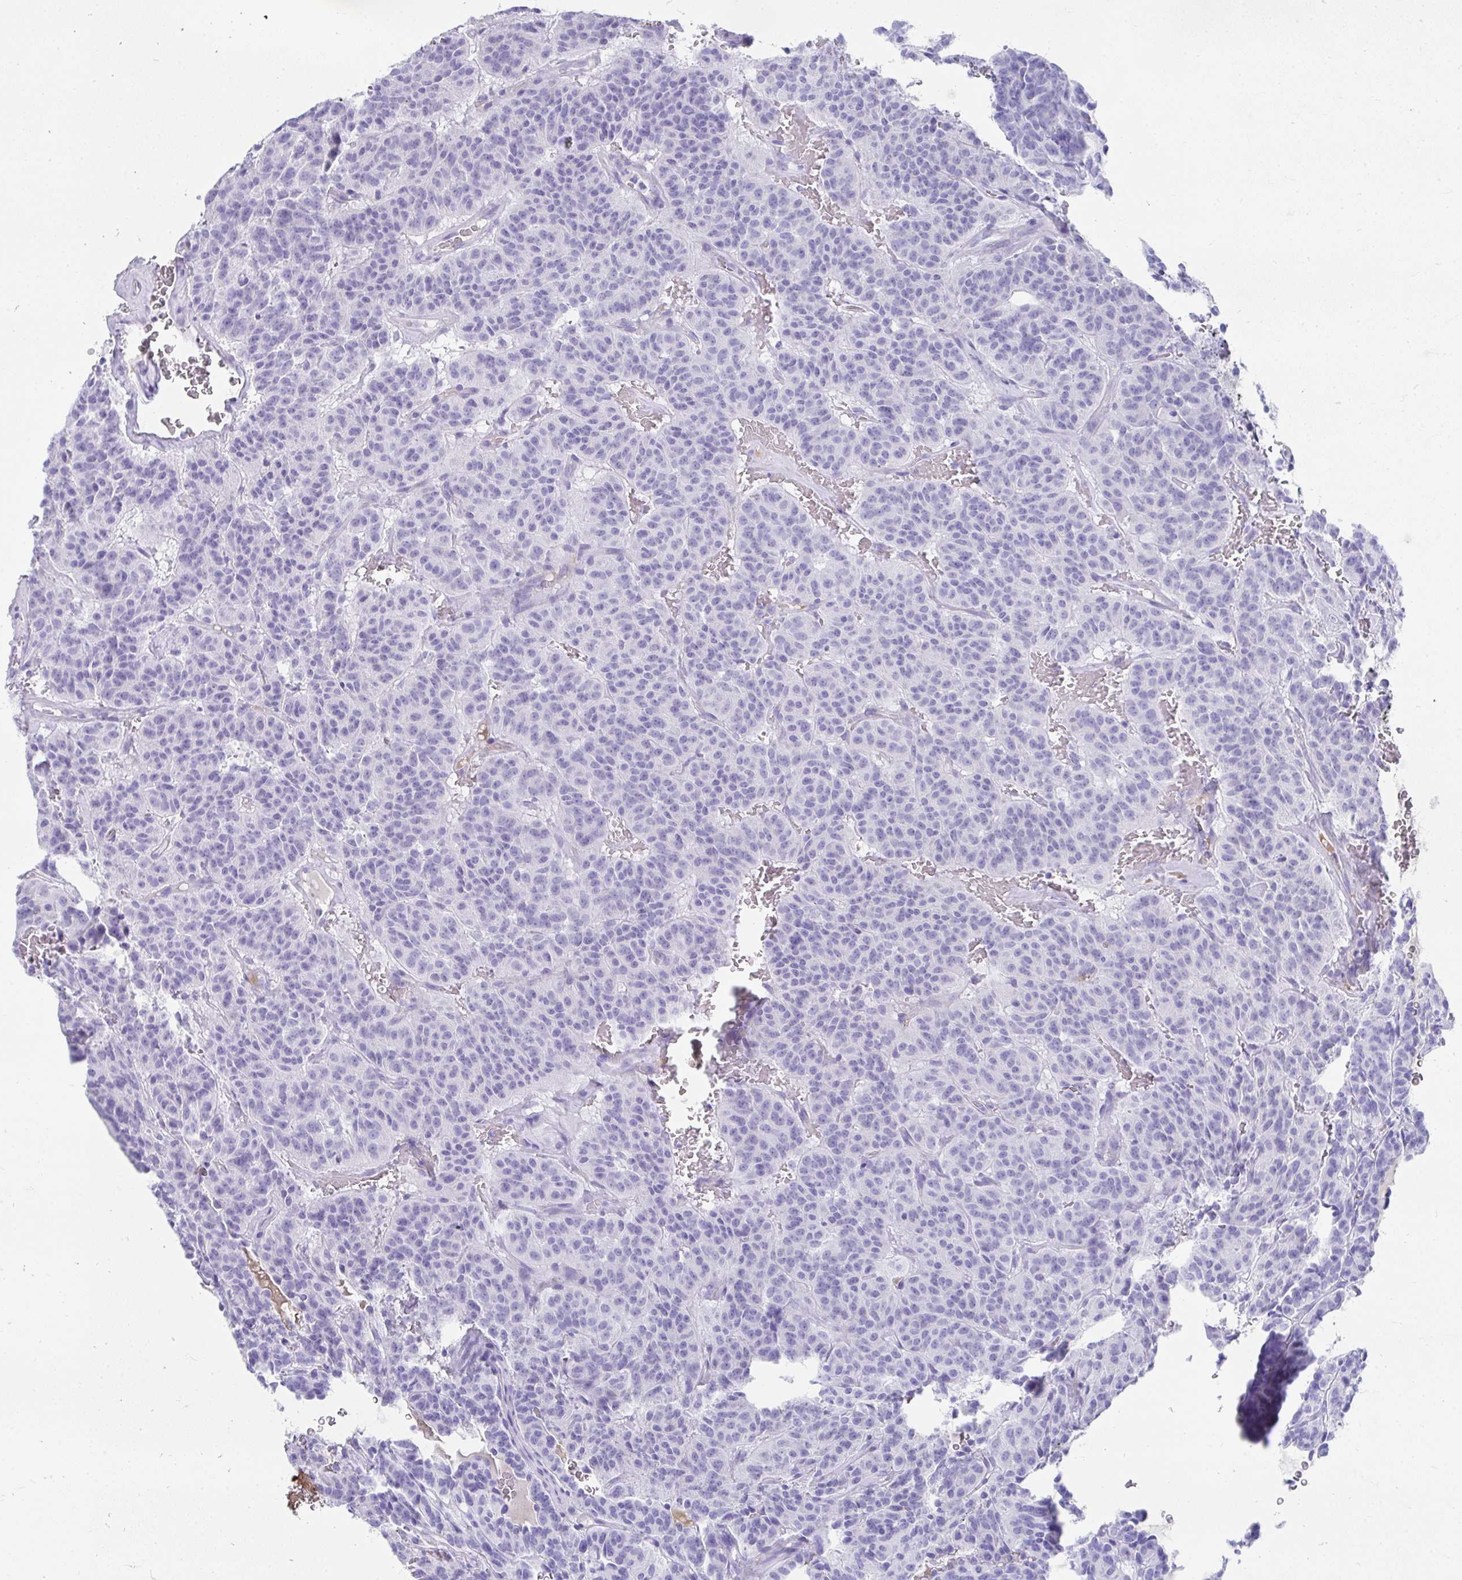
{"staining": {"intensity": "negative", "quantity": "none", "location": "none"}, "tissue": "carcinoid", "cell_type": "Tumor cells", "image_type": "cancer", "snomed": [{"axis": "morphology", "description": "Carcinoid, malignant, NOS"}, {"axis": "topography", "description": "Lung"}], "caption": "High magnification brightfield microscopy of carcinoid stained with DAB (3,3'-diaminobenzidine) (brown) and counterstained with hematoxylin (blue): tumor cells show no significant positivity.", "gene": "TNNT1", "patient": {"sex": "female", "age": 61}}